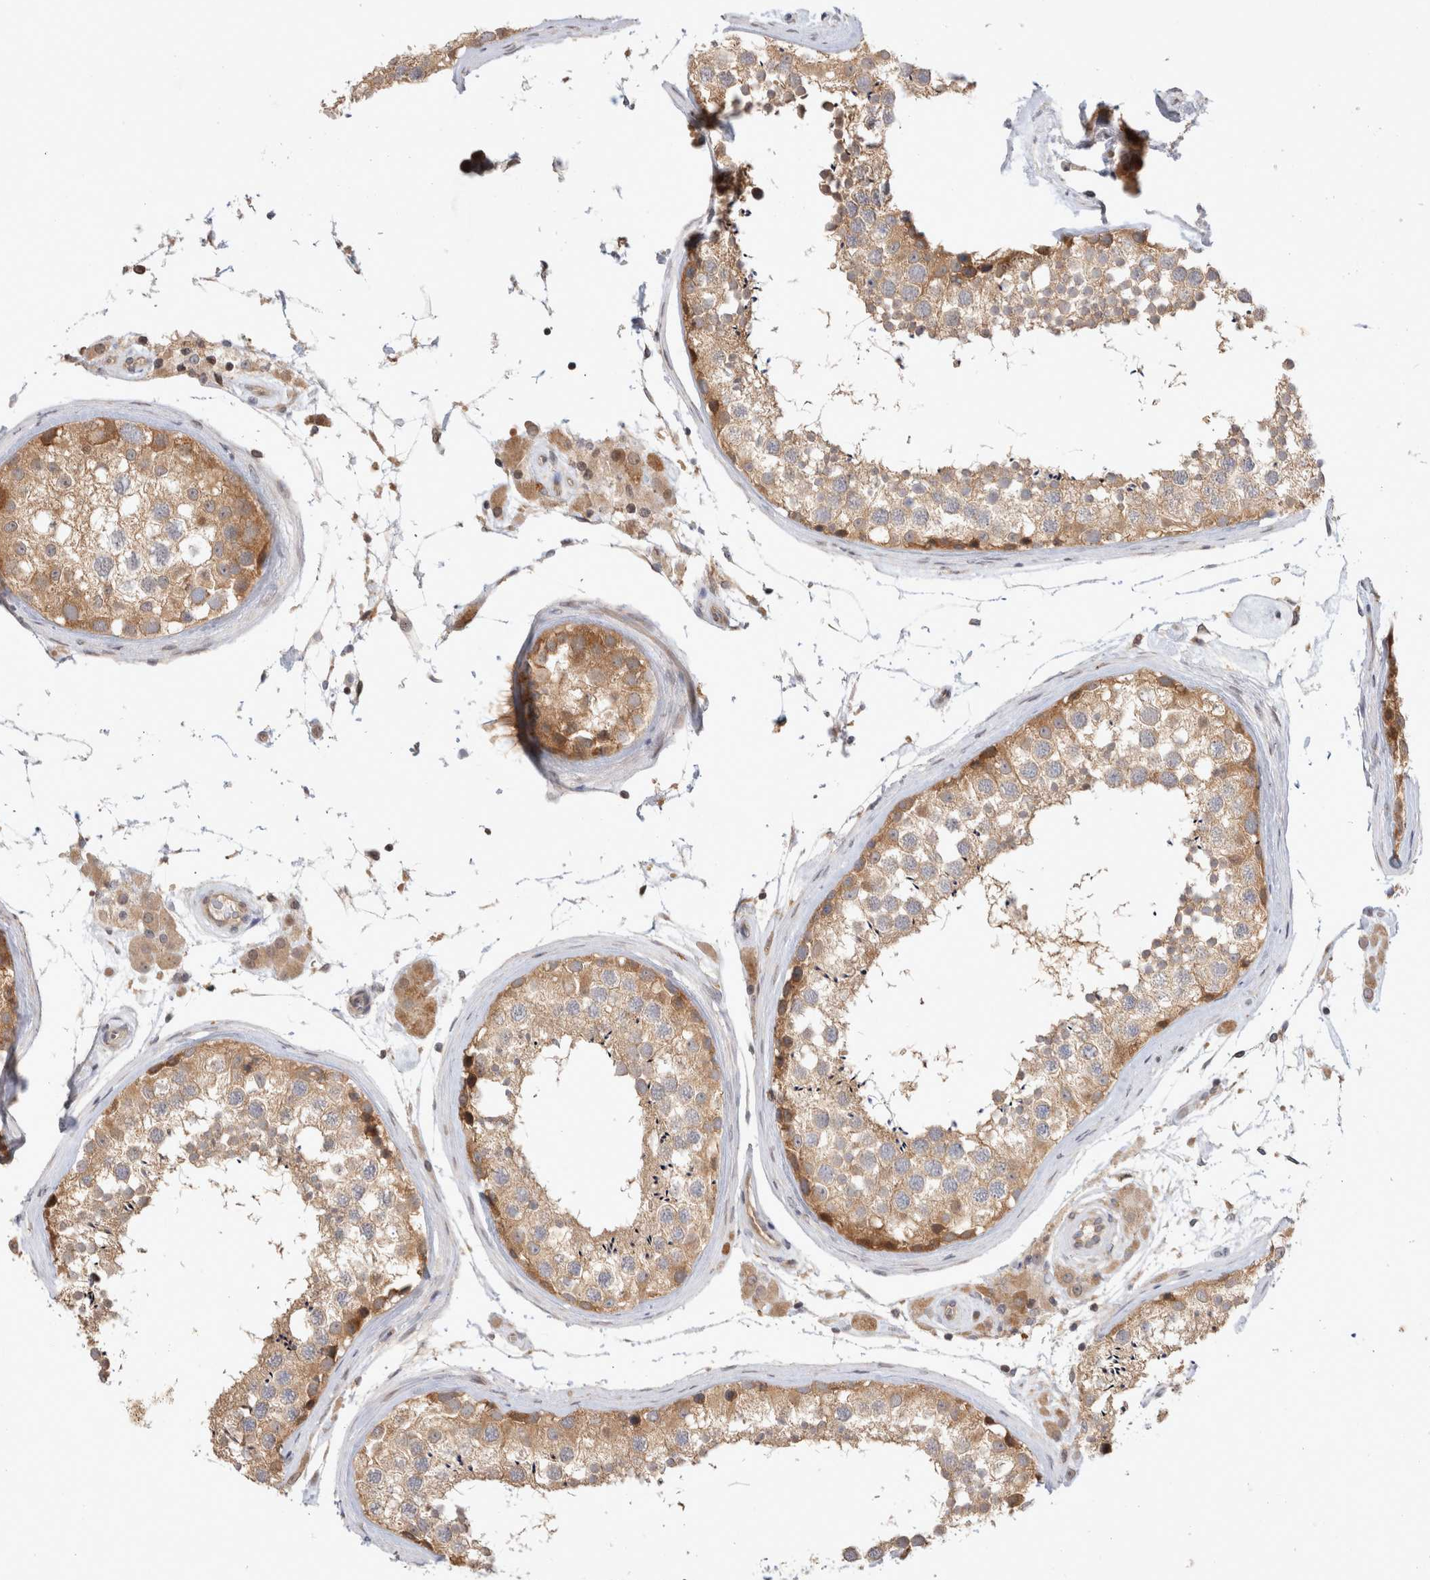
{"staining": {"intensity": "moderate", "quantity": ">75%", "location": "cytoplasmic/membranous"}, "tissue": "testis", "cell_type": "Cells in seminiferous ducts", "image_type": "normal", "snomed": [{"axis": "morphology", "description": "Normal tissue, NOS"}, {"axis": "topography", "description": "Testis"}], "caption": "This histopathology image demonstrates IHC staining of benign testis, with medium moderate cytoplasmic/membranous positivity in about >75% of cells in seminiferous ducts.", "gene": "HTT", "patient": {"sex": "male", "age": 46}}